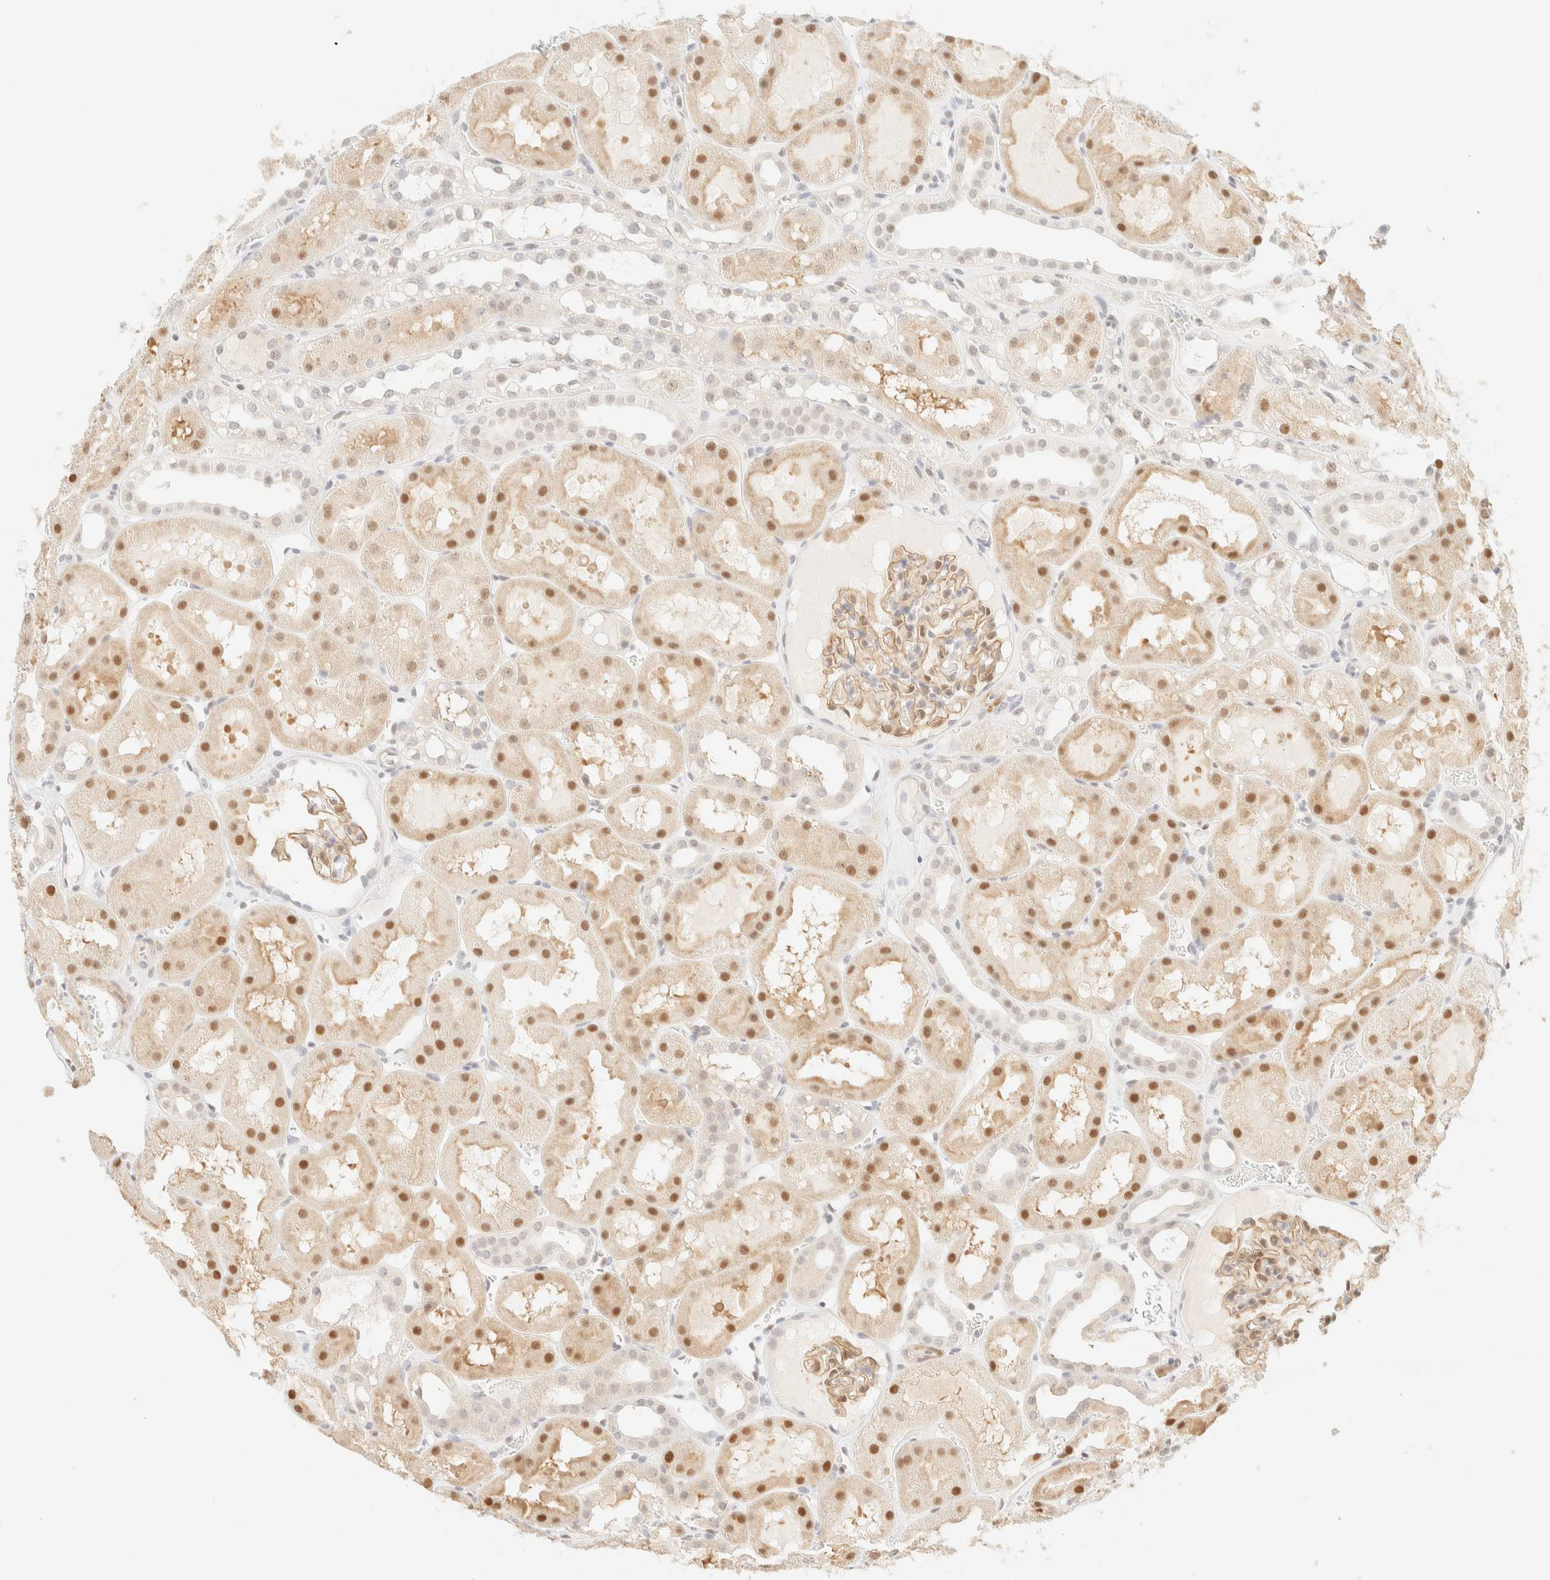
{"staining": {"intensity": "moderate", "quantity": "25%-75%", "location": "cytoplasmic/membranous,nuclear"}, "tissue": "kidney", "cell_type": "Cells in glomeruli", "image_type": "normal", "snomed": [{"axis": "morphology", "description": "Normal tissue, NOS"}, {"axis": "topography", "description": "Kidney"}, {"axis": "topography", "description": "Urinary bladder"}], "caption": "About 25%-75% of cells in glomeruli in unremarkable kidney show moderate cytoplasmic/membranous,nuclear protein staining as visualized by brown immunohistochemical staining.", "gene": "TSR1", "patient": {"sex": "male", "age": 16}}